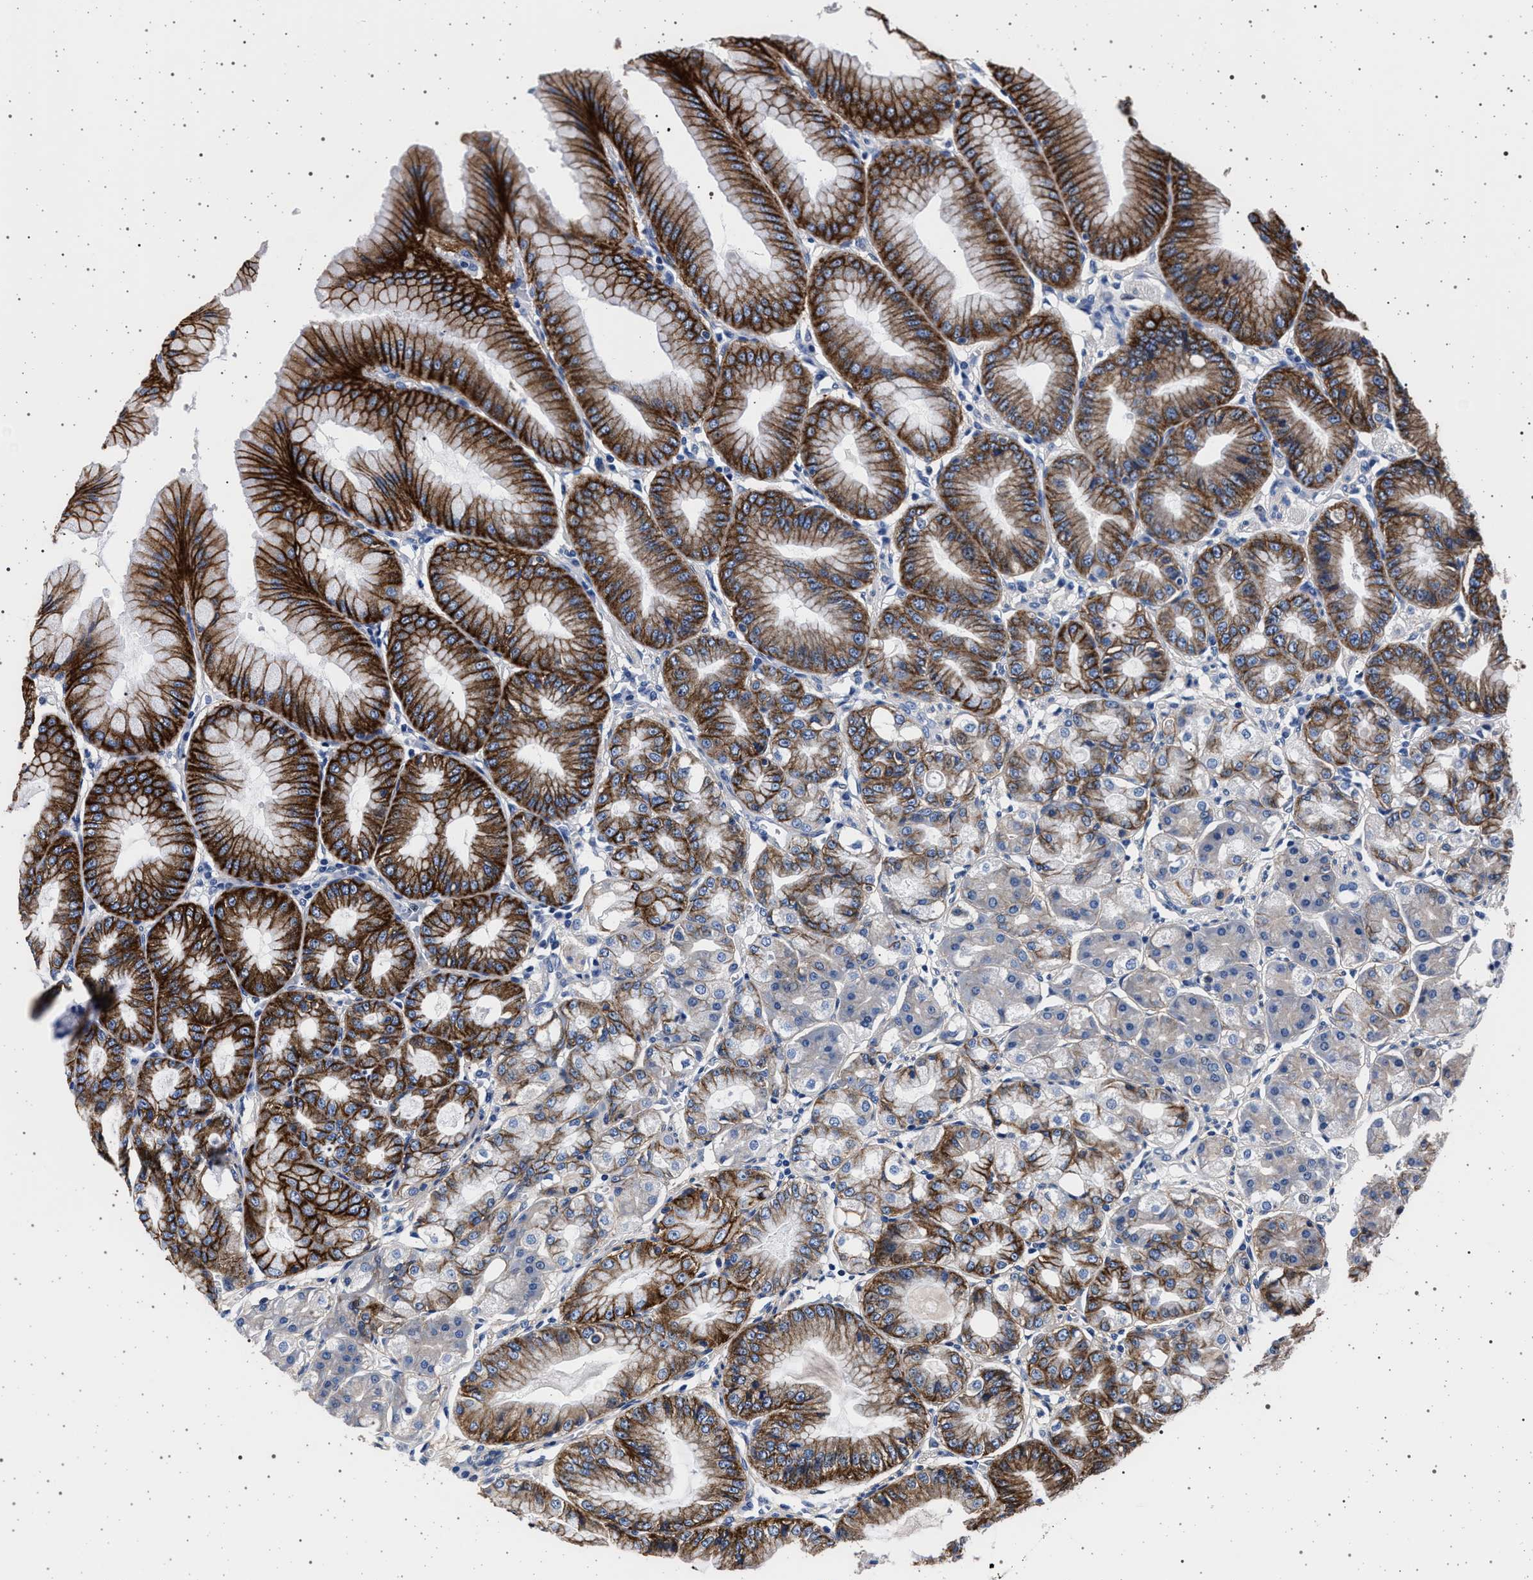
{"staining": {"intensity": "strong", "quantity": "25%-75%", "location": "cytoplasmic/membranous"}, "tissue": "stomach", "cell_type": "Glandular cells", "image_type": "normal", "snomed": [{"axis": "morphology", "description": "Normal tissue, NOS"}, {"axis": "topography", "description": "Stomach, lower"}], "caption": "Brown immunohistochemical staining in benign human stomach shows strong cytoplasmic/membranous staining in approximately 25%-75% of glandular cells. The staining was performed using DAB to visualize the protein expression in brown, while the nuclei were stained in blue with hematoxylin (Magnification: 20x).", "gene": "SLC9A1", "patient": {"sex": "male", "age": 71}}